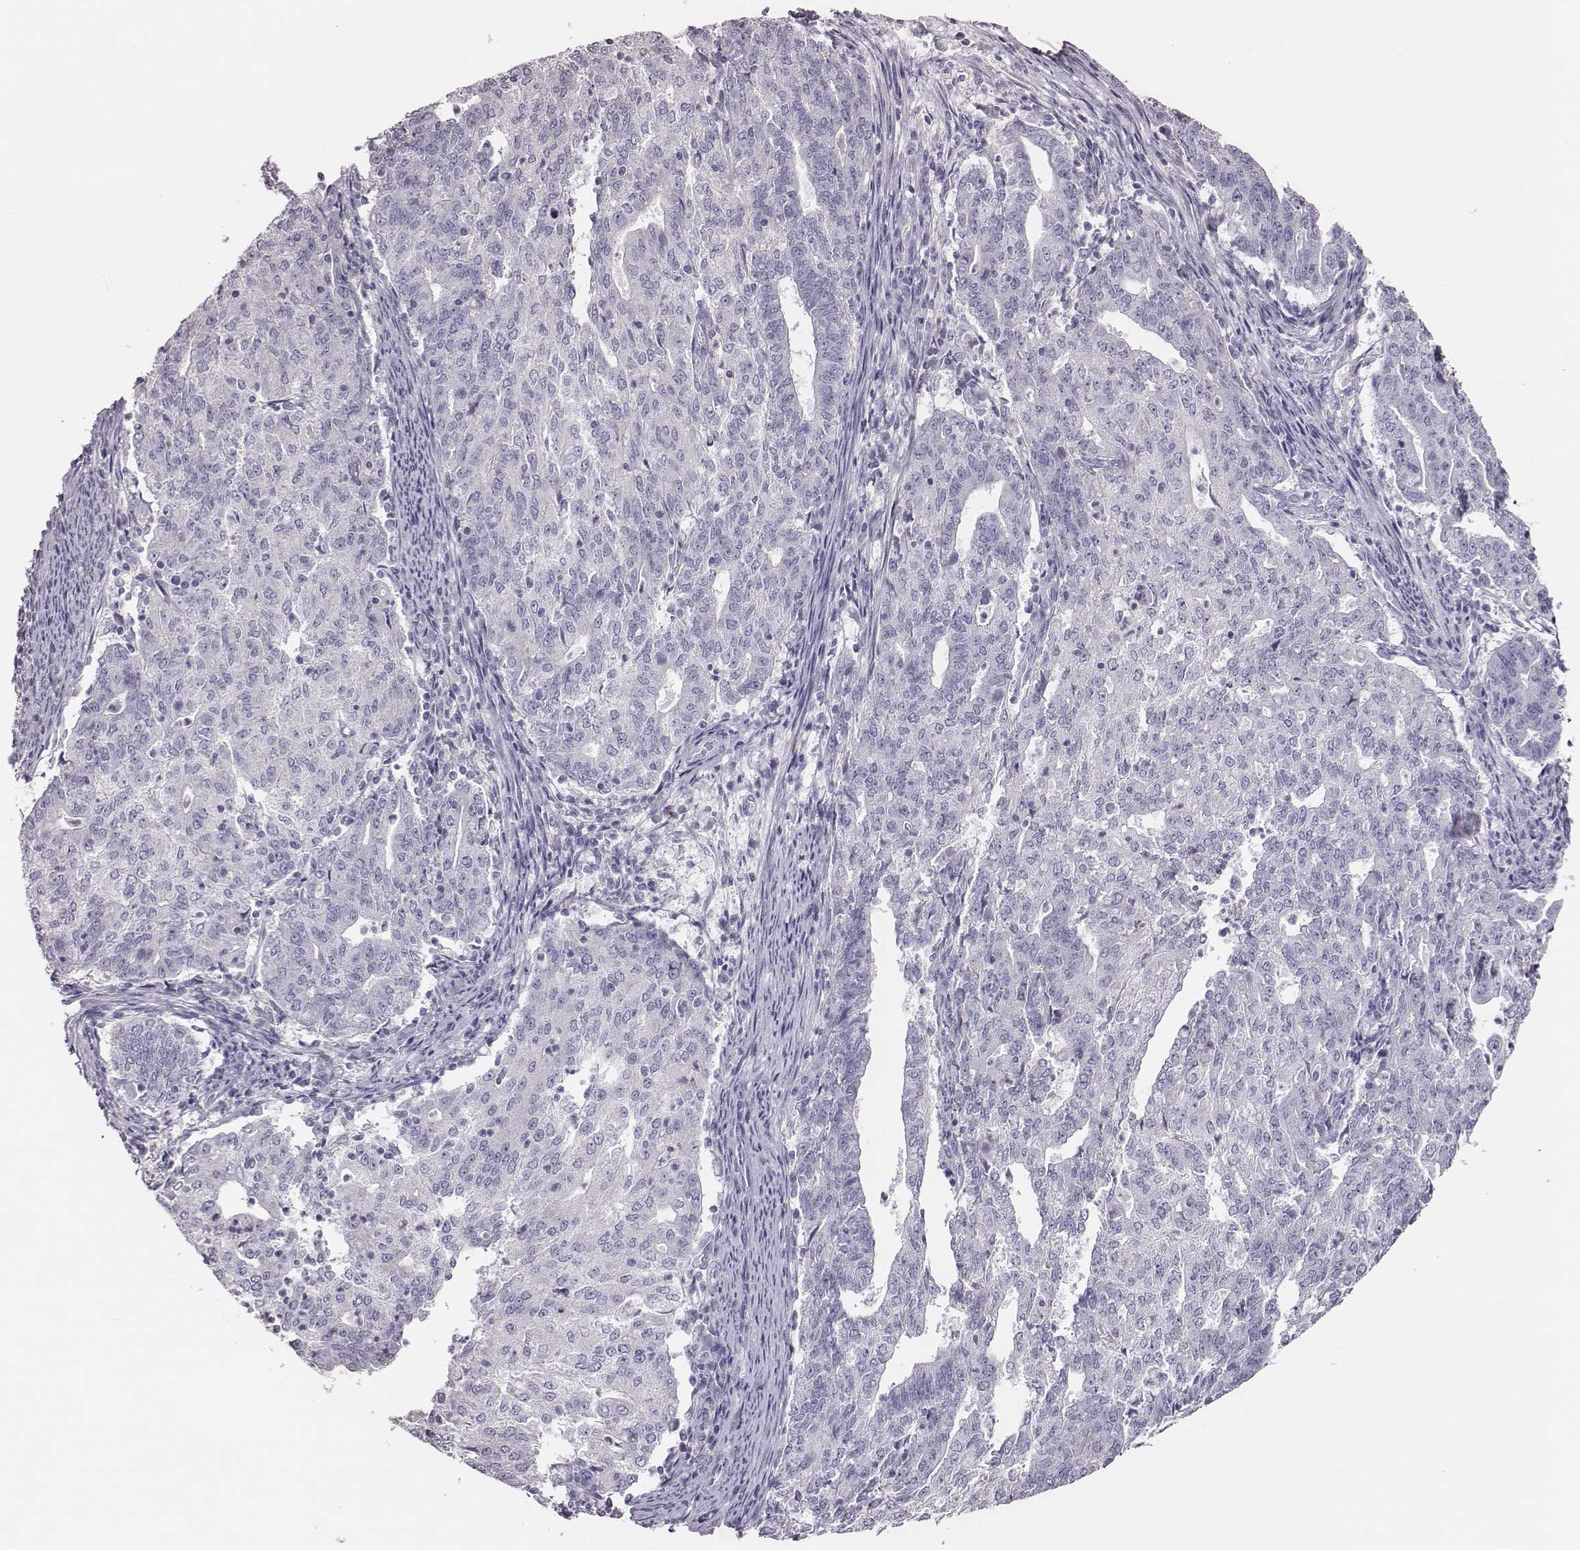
{"staining": {"intensity": "negative", "quantity": "none", "location": "none"}, "tissue": "endometrial cancer", "cell_type": "Tumor cells", "image_type": "cancer", "snomed": [{"axis": "morphology", "description": "Adenocarcinoma, NOS"}, {"axis": "topography", "description": "Endometrium"}], "caption": "Endometrial cancer was stained to show a protein in brown. There is no significant staining in tumor cells.", "gene": "P2RY10", "patient": {"sex": "female", "age": 82}}